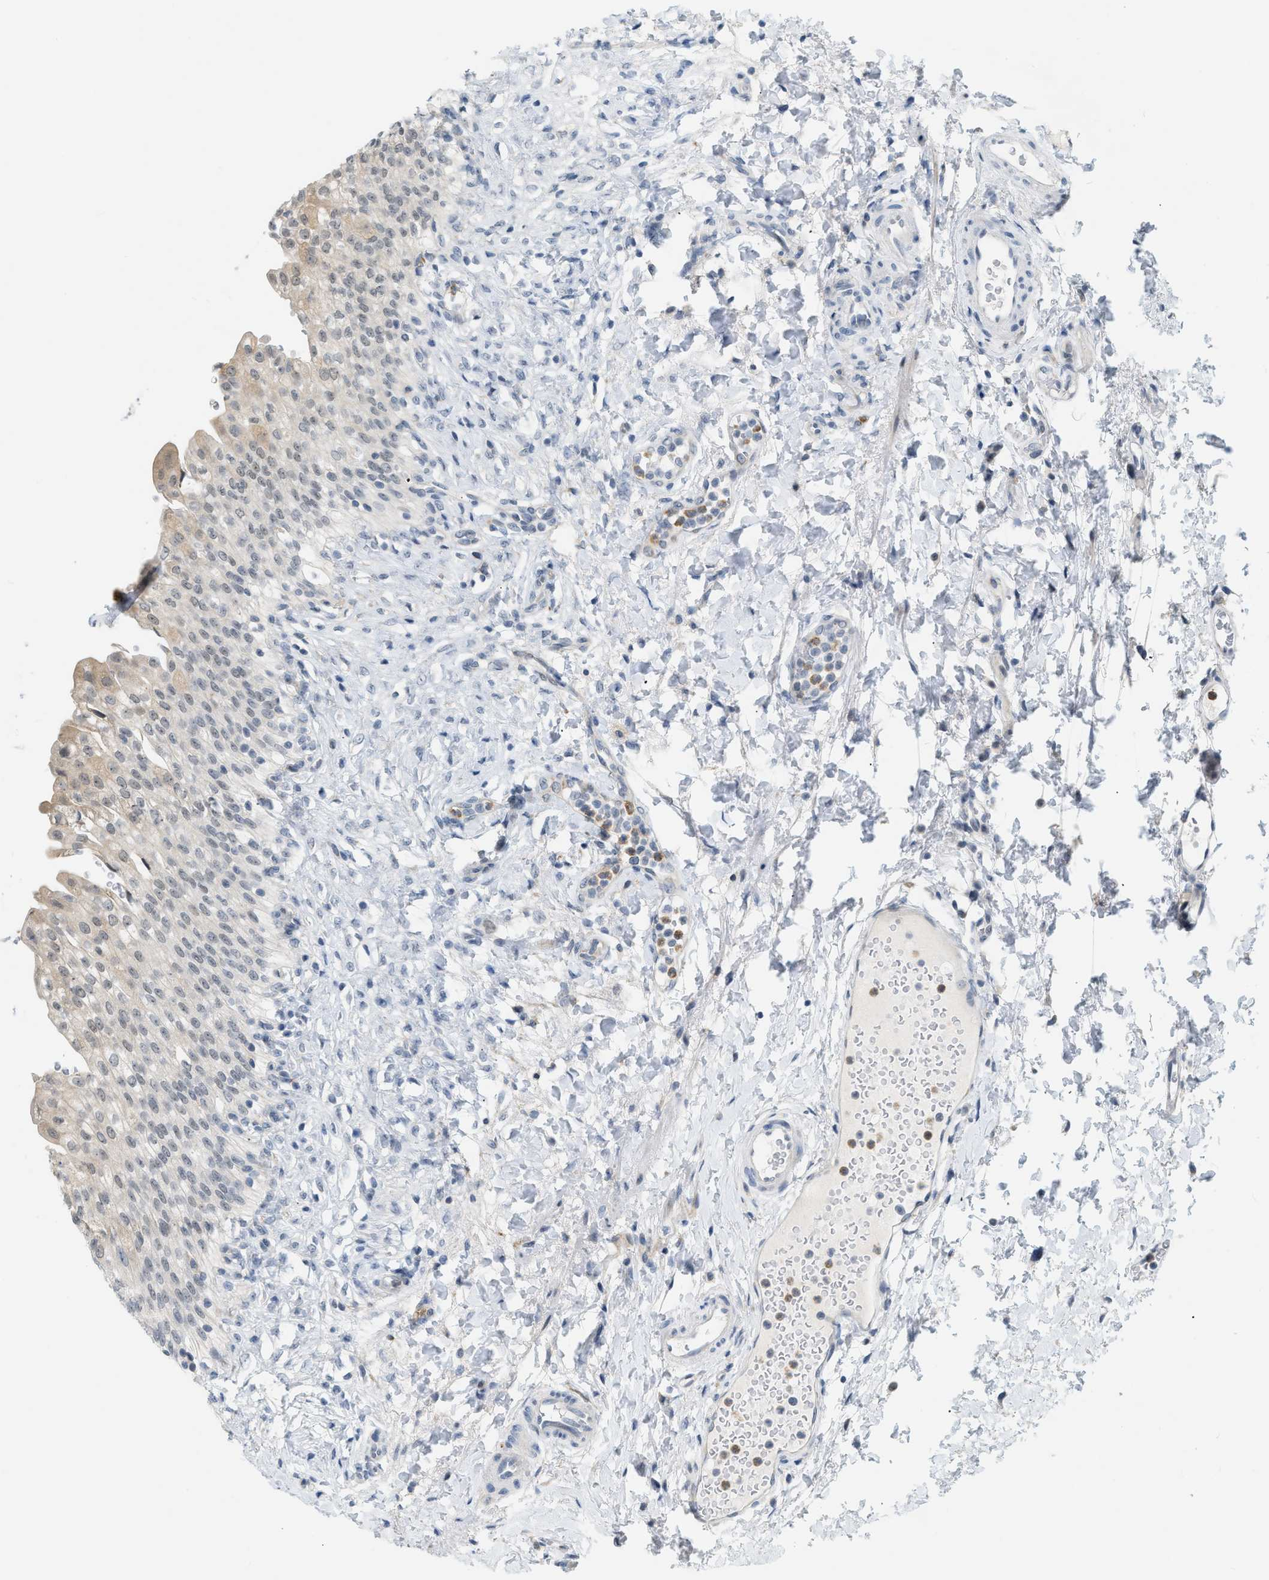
{"staining": {"intensity": "weak", "quantity": "<25%", "location": "cytoplasmic/membranous"}, "tissue": "urinary bladder", "cell_type": "Urothelial cells", "image_type": "normal", "snomed": [{"axis": "morphology", "description": "Urothelial carcinoma, High grade"}, {"axis": "topography", "description": "Urinary bladder"}], "caption": "Urothelial cells show no significant staining in unremarkable urinary bladder.", "gene": "ZNF408", "patient": {"sex": "male", "age": 46}}